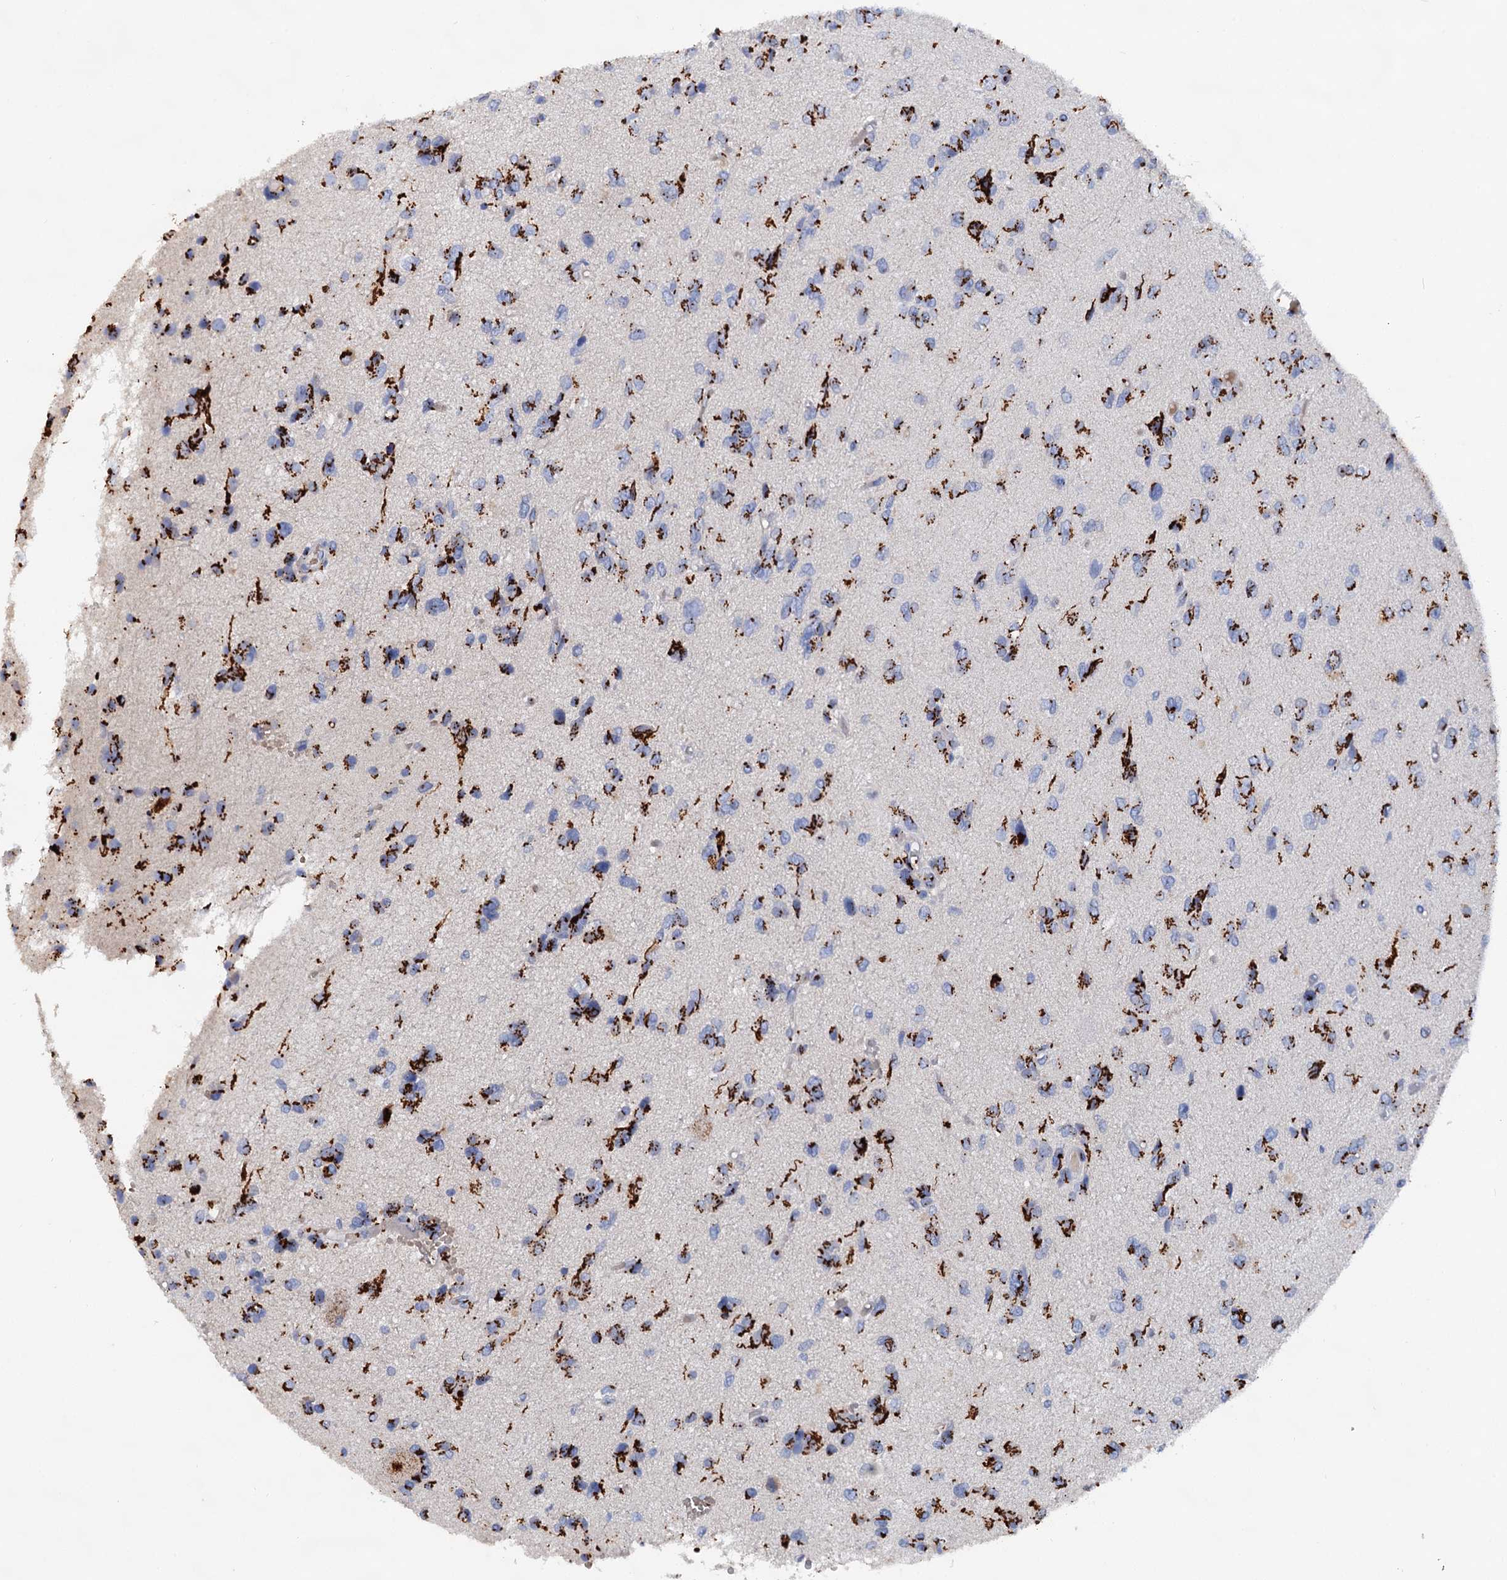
{"staining": {"intensity": "strong", "quantity": ">75%", "location": "cytoplasmic/membranous"}, "tissue": "glioma", "cell_type": "Tumor cells", "image_type": "cancer", "snomed": [{"axis": "morphology", "description": "Glioma, malignant, High grade"}, {"axis": "topography", "description": "Brain"}], "caption": "Immunohistochemical staining of human glioma reveals strong cytoplasmic/membranous protein positivity in about >75% of tumor cells.", "gene": "TM9SF3", "patient": {"sex": "female", "age": 59}}